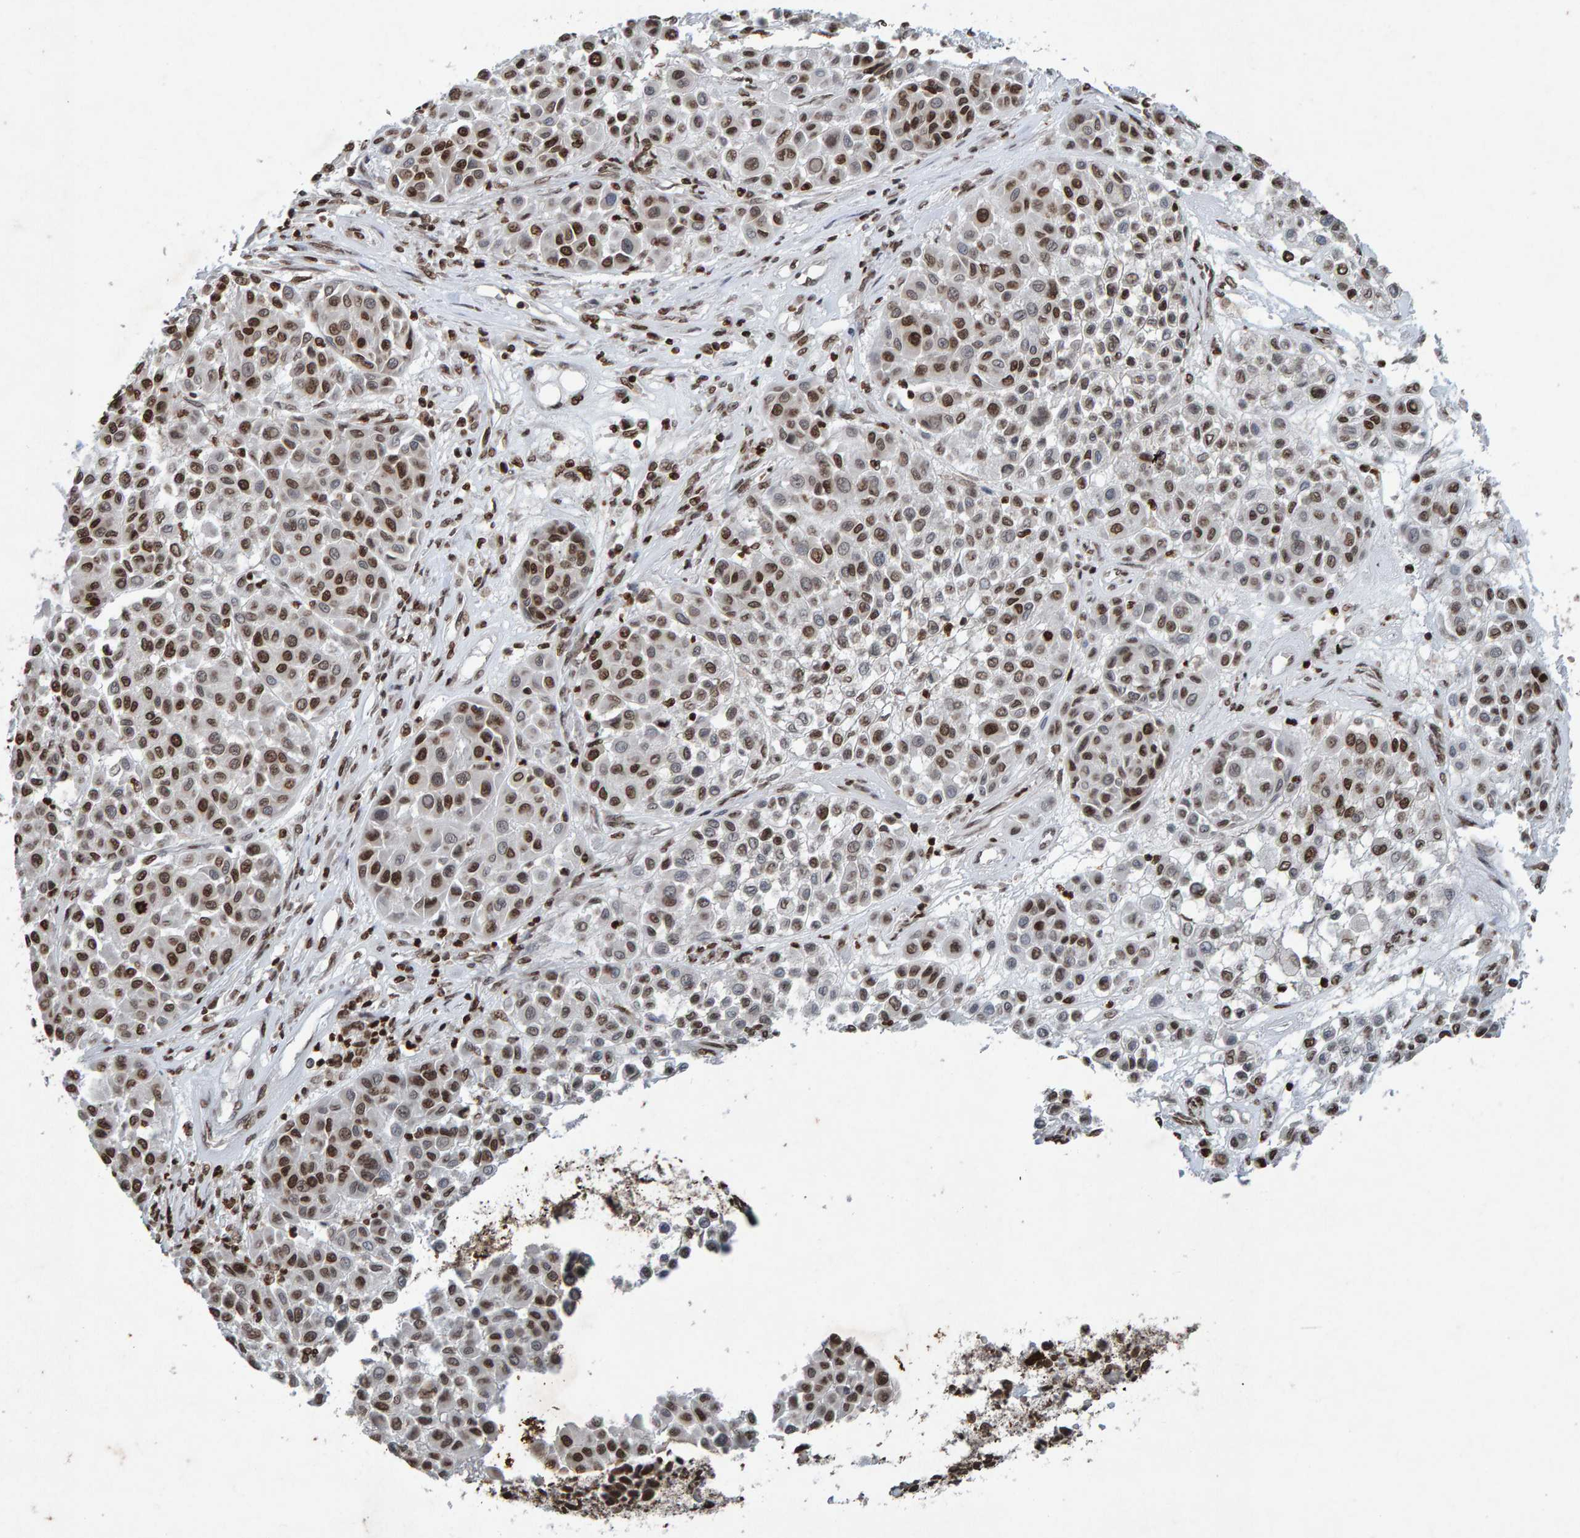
{"staining": {"intensity": "strong", "quantity": "25%-75%", "location": "nuclear"}, "tissue": "melanoma", "cell_type": "Tumor cells", "image_type": "cancer", "snomed": [{"axis": "morphology", "description": "Malignant melanoma, Metastatic site"}, {"axis": "topography", "description": "Soft tissue"}], "caption": "A brown stain shows strong nuclear expression of a protein in melanoma tumor cells. The staining is performed using DAB (3,3'-diaminobenzidine) brown chromogen to label protein expression. The nuclei are counter-stained blue using hematoxylin.", "gene": "H2AZ1", "patient": {"sex": "male", "age": 41}}